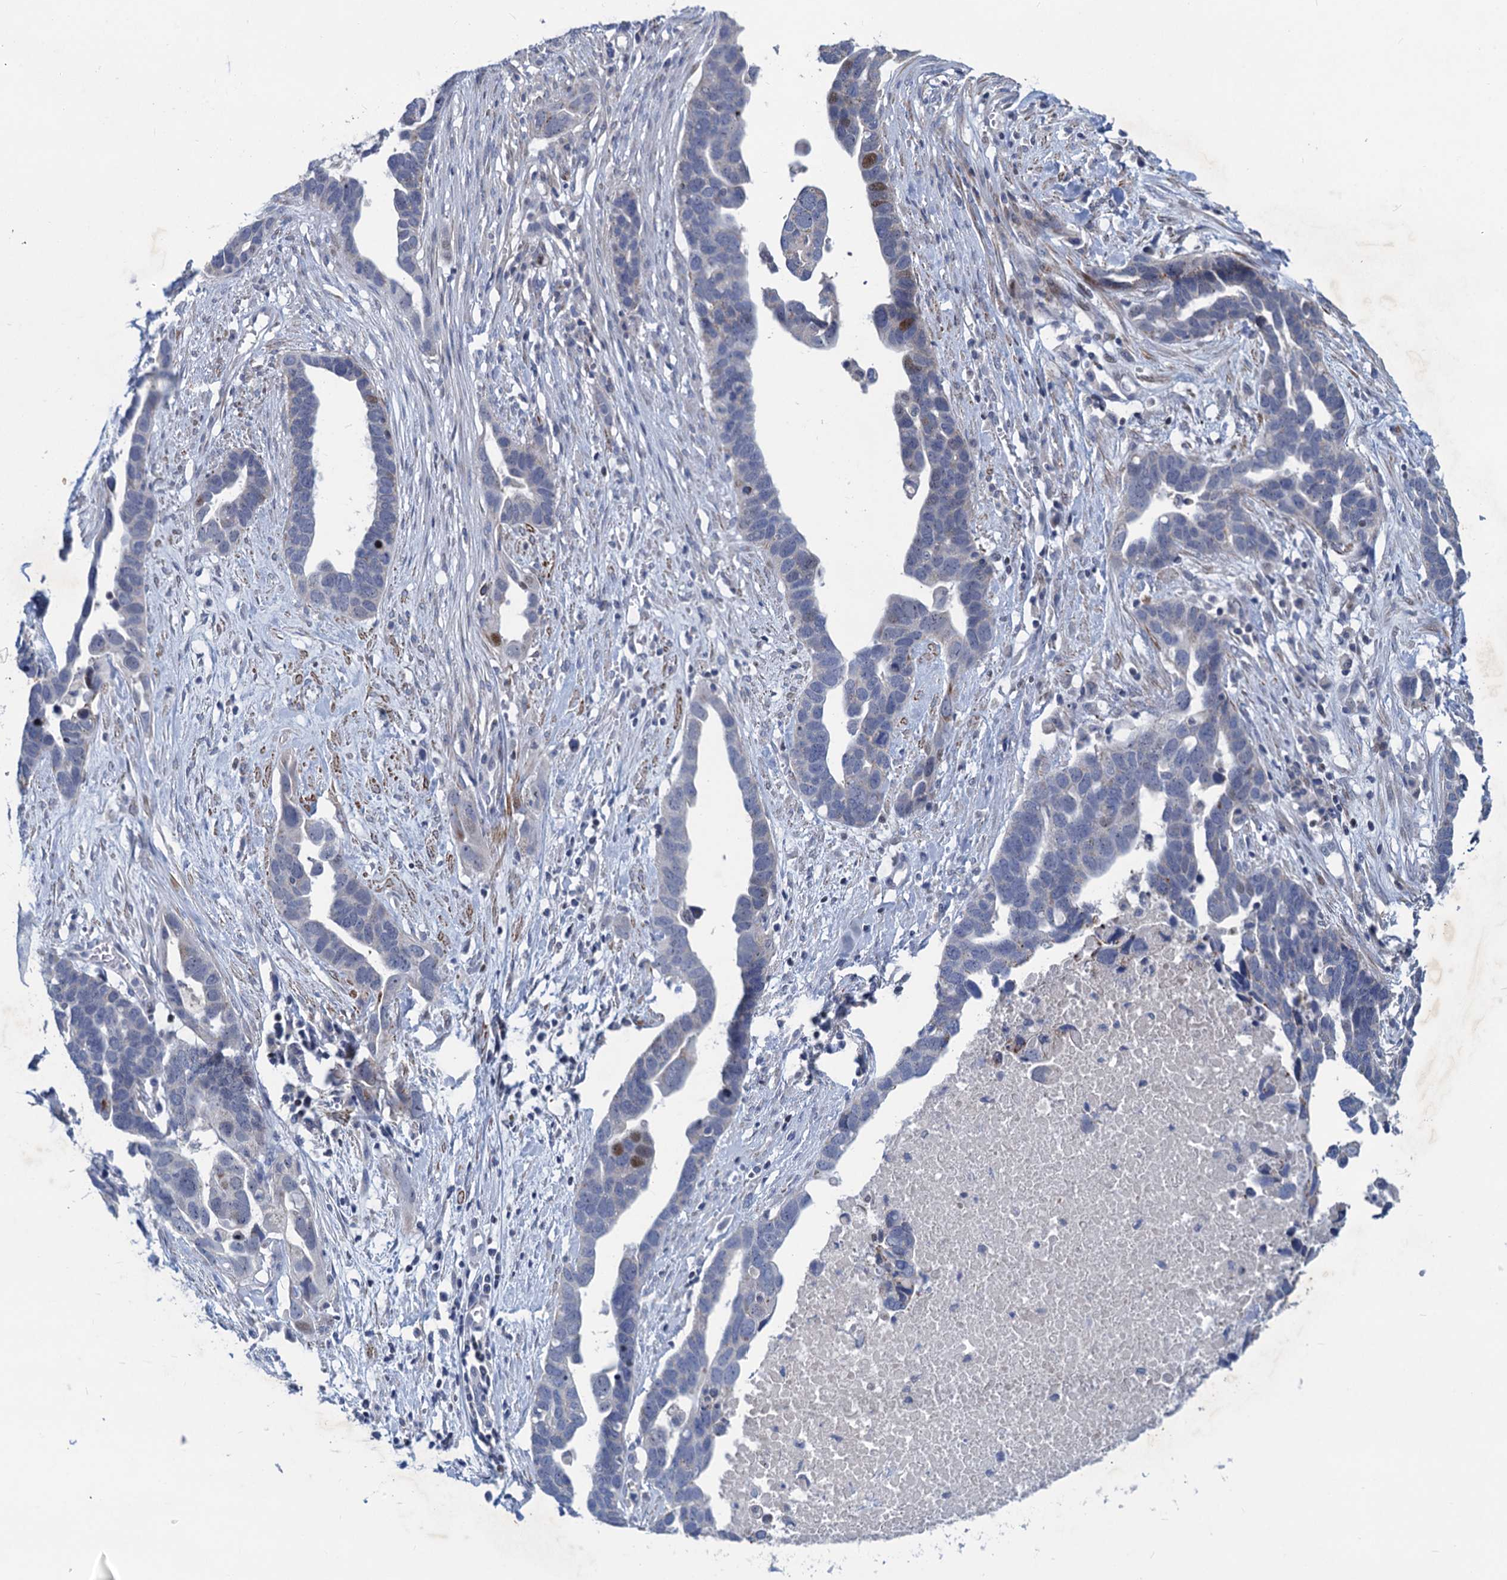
{"staining": {"intensity": "moderate", "quantity": "<25%", "location": "nuclear"}, "tissue": "ovarian cancer", "cell_type": "Tumor cells", "image_type": "cancer", "snomed": [{"axis": "morphology", "description": "Cystadenocarcinoma, serous, NOS"}, {"axis": "topography", "description": "Ovary"}], "caption": "An IHC image of tumor tissue is shown. Protein staining in brown labels moderate nuclear positivity in ovarian cancer (serous cystadenocarcinoma) within tumor cells.", "gene": "ESYT3", "patient": {"sex": "female", "age": 54}}